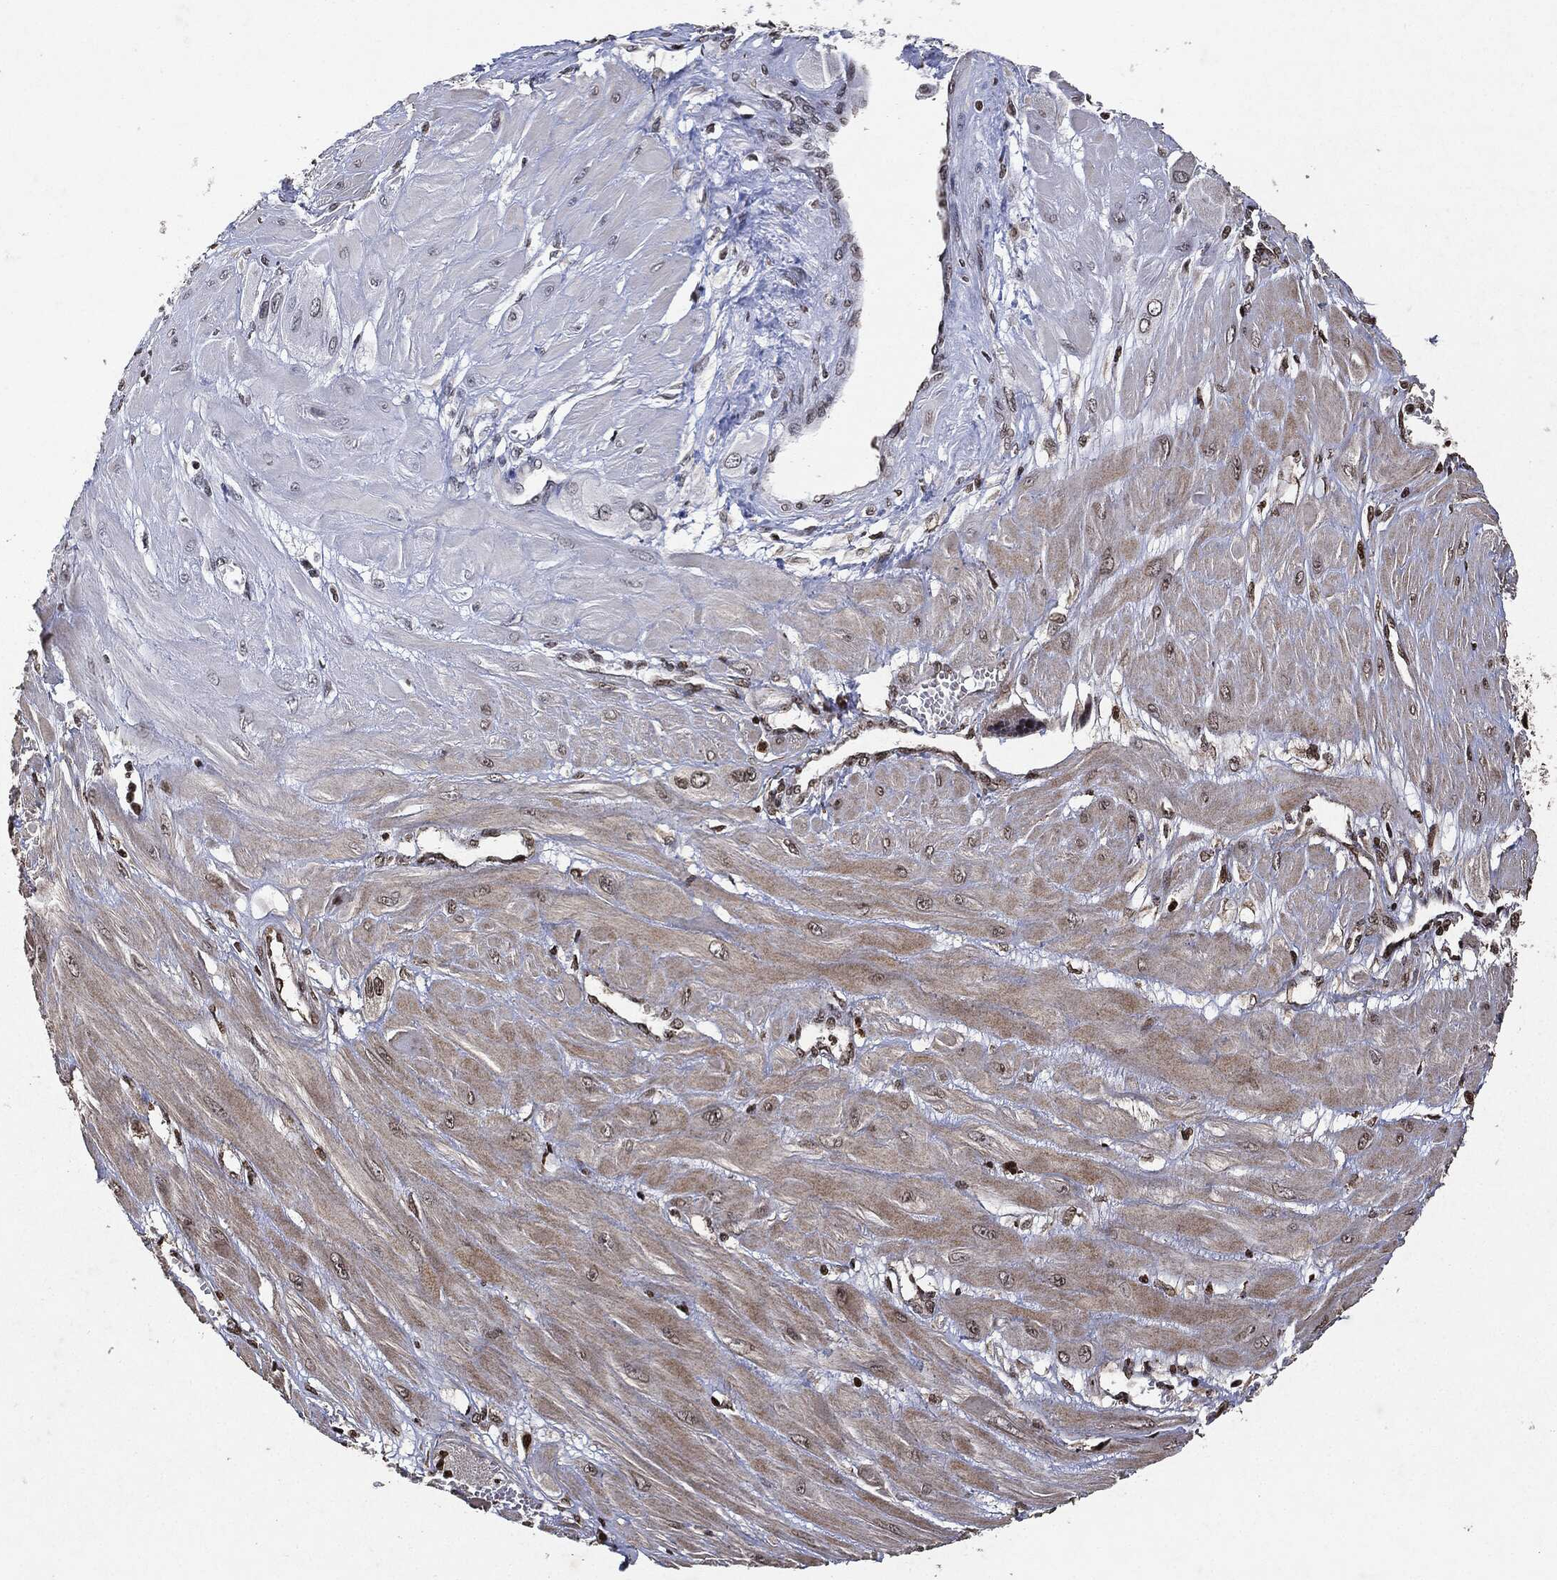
{"staining": {"intensity": "negative", "quantity": "none", "location": "none"}, "tissue": "cervical cancer", "cell_type": "Tumor cells", "image_type": "cancer", "snomed": [{"axis": "morphology", "description": "Squamous cell carcinoma, NOS"}, {"axis": "topography", "description": "Cervix"}], "caption": "Immunohistochemistry (IHC) image of neoplastic tissue: human cervical cancer stained with DAB reveals no significant protein positivity in tumor cells. (IHC, brightfield microscopy, high magnification).", "gene": "JUN", "patient": {"sex": "female", "age": 34}}